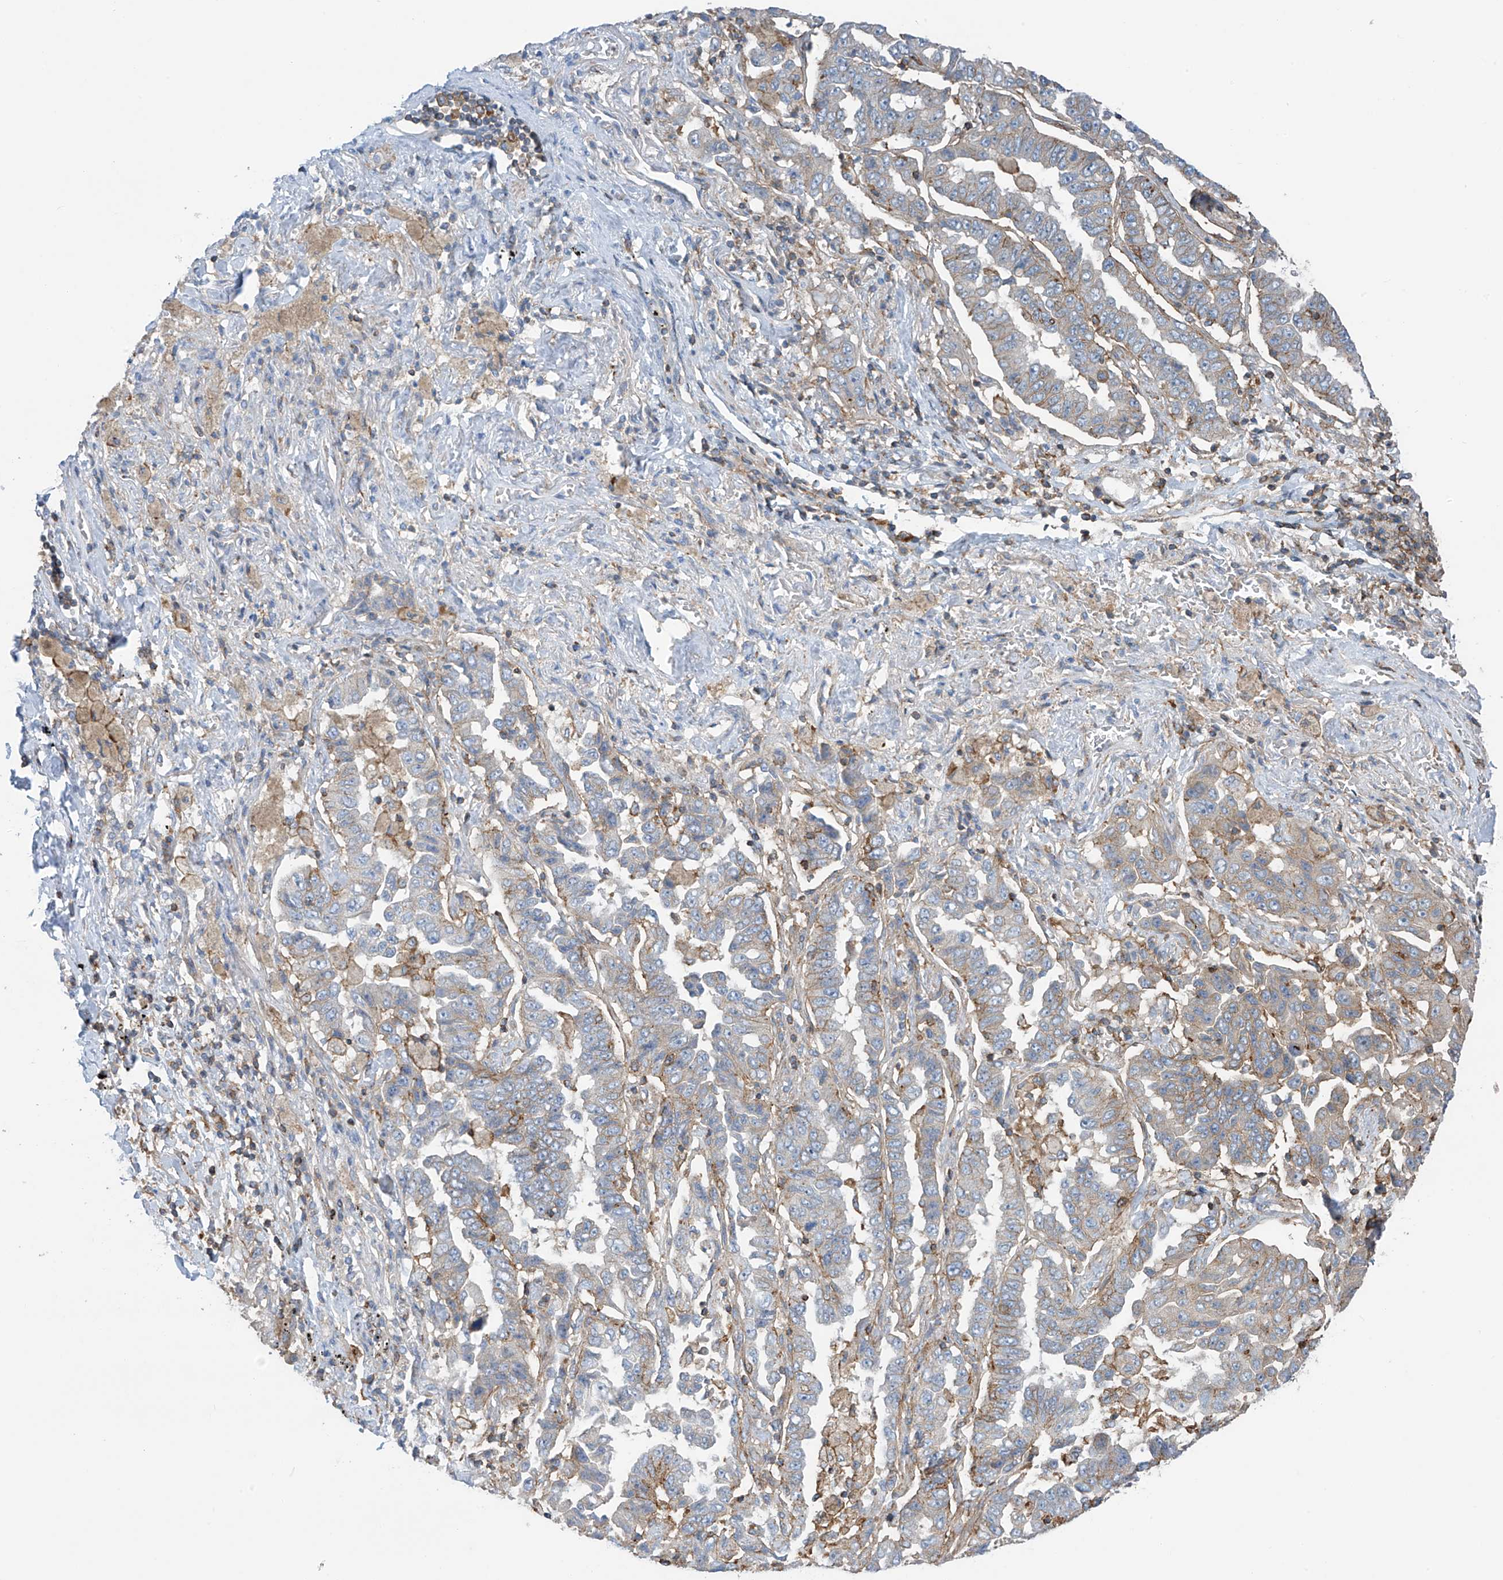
{"staining": {"intensity": "weak", "quantity": "<25%", "location": "cytoplasmic/membranous"}, "tissue": "lung cancer", "cell_type": "Tumor cells", "image_type": "cancer", "snomed": [{"axis": "morphology", "description": "Adenocarcinoma, NOS"}, {"axis": "topography", "description": "Lung"}], "caption": "Protein analysis of lung adenocarcinoma exhibits no significant staining in tumor cells.", "gene": "SLC1A5", "patient": {"sex": "female", "age": 51}}